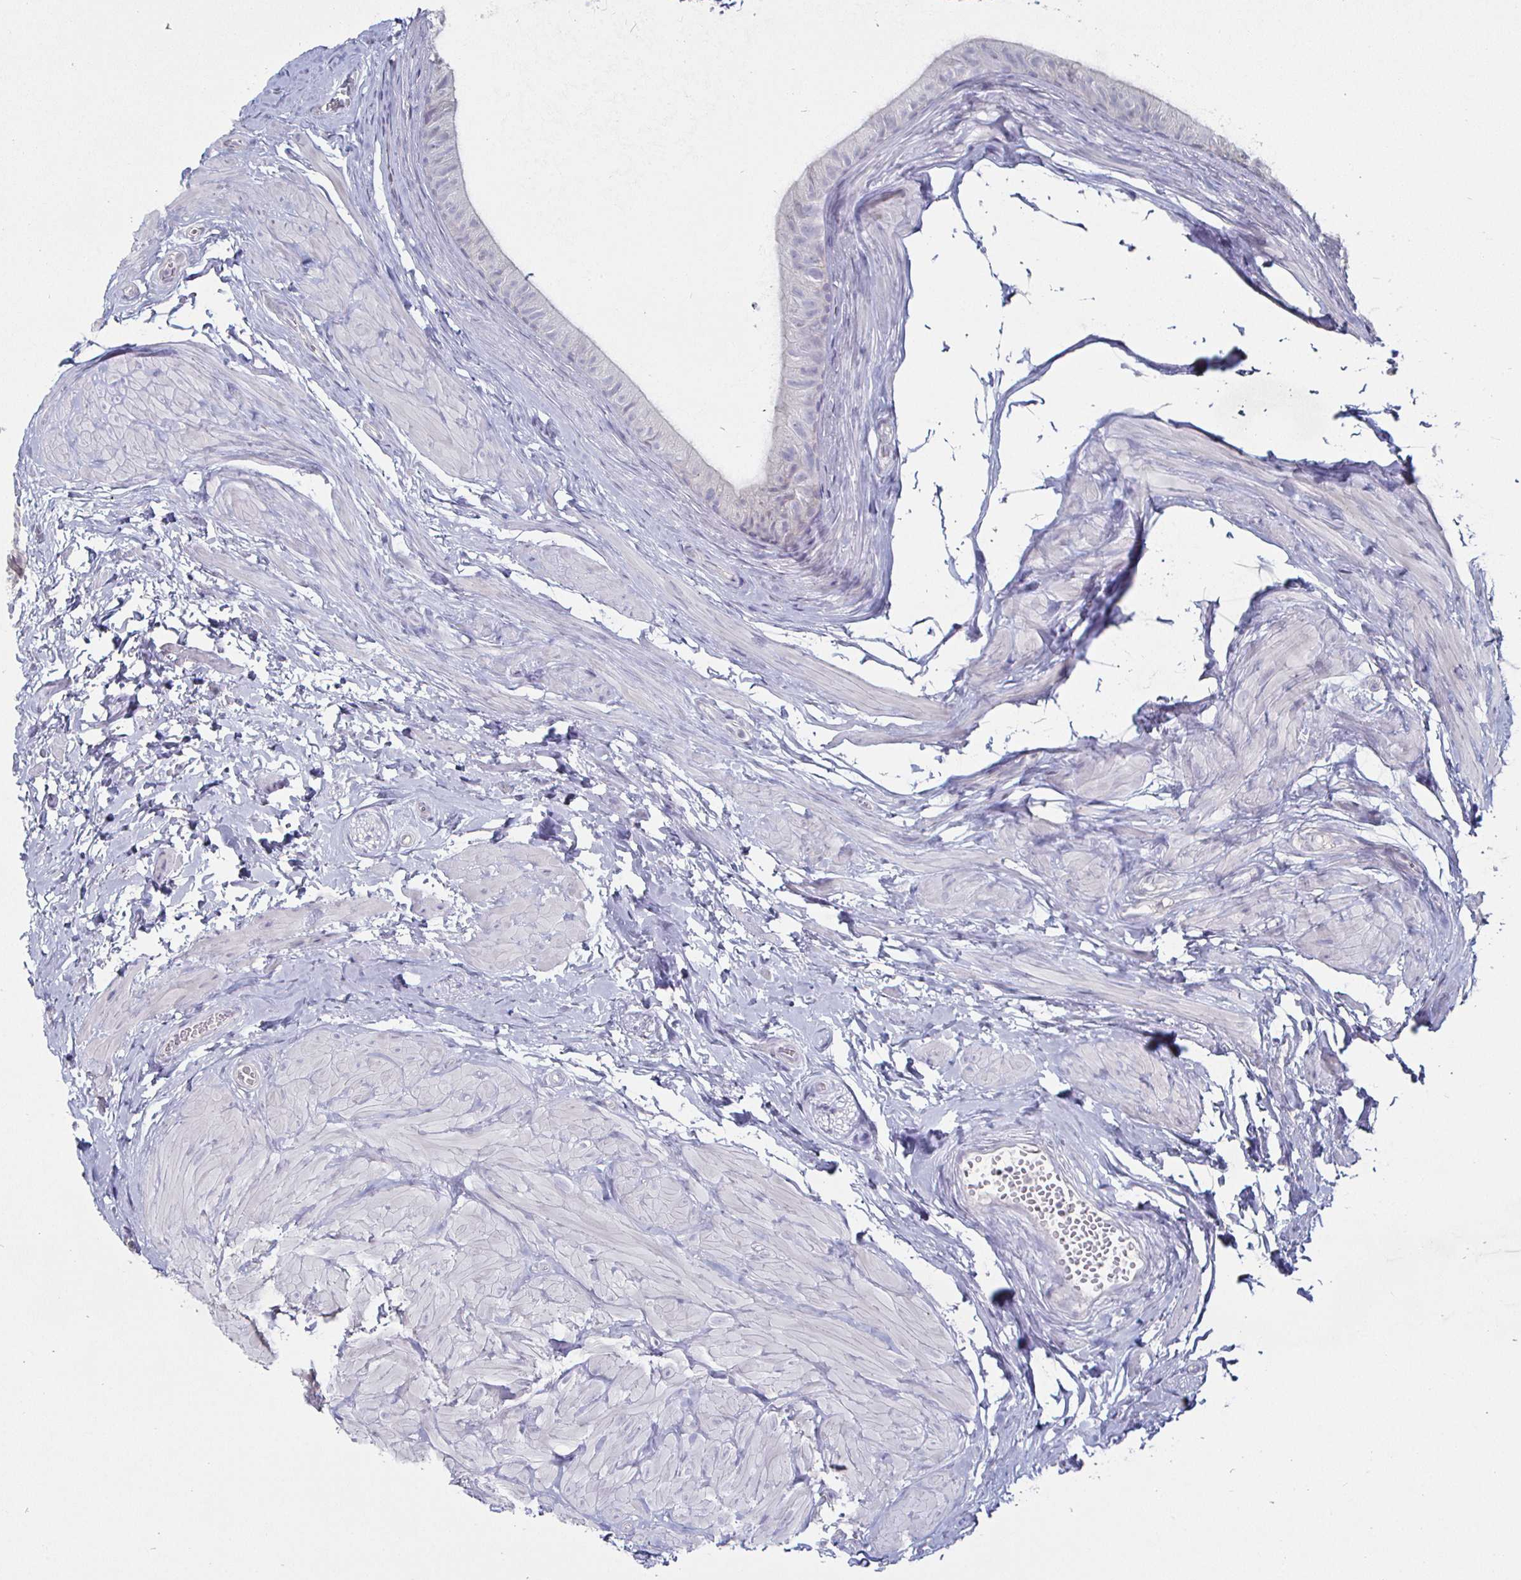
{"staining": {"intensity": "negative", "quantity": "none", "location": "none"}, "tissue": "epididymis", "cell_type": "Glandular cells", "image_type": "normal", "snomed": [{"axis": "morphology", "description": "Normal tissue, NOS"}, {"axis": "topography", "description": "Epididymis, spermatic cord, NOS"}, {"axis": "topography", "description": "Epididymis"}, {"axis": "topography", "description": "Peripheral nerve tissue"}], "caption": "A high-resolution histopathology image shows IHC staining of normal epididymis, which shows no significant positivity in glandular cells. The staining was performed using DAB (3,3'-diaminobenzidine) to visualize the protein expression in brown, while the nuclei were stained in blue with hematoxylin (Magnification: 20x).", "gene": "ENPP1", "patient": {"sex": "male", "age": 29}}